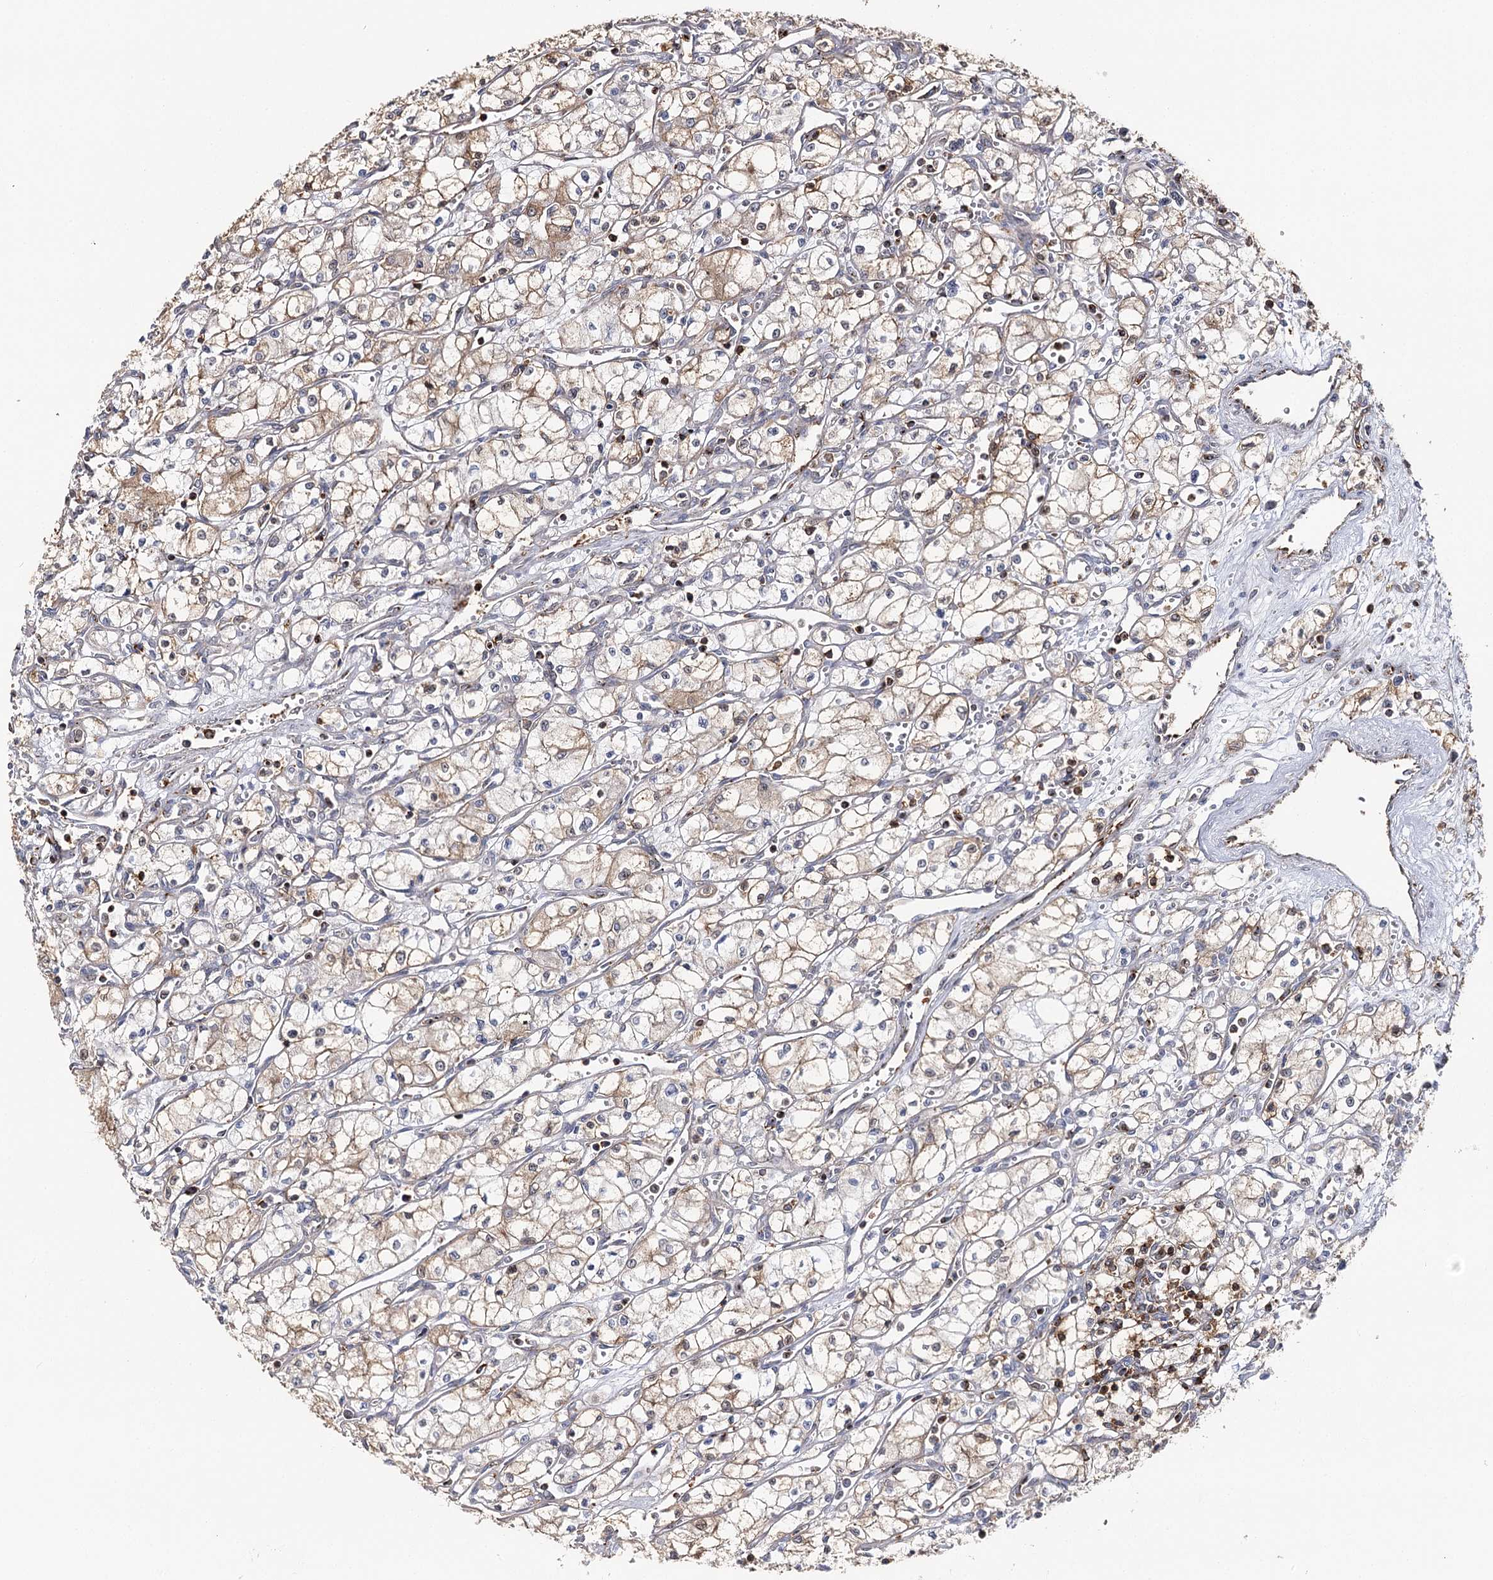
{"staining": {"intensity": "weak", "quantity": "25%-75%", "location": "cytoplasmic/membranous"}, "tissue": "renal cancer", "cell_type": "Tumor cells", "image_type": "cancer", "snomed": [{"axis": "morphology", "description": "Adenocarcinoma, NOS"}, {"axis": "topography", "description": "Kidney"}], "caption": "Human renal cancer stained with a brown dye reveals weak cytoplasmic/membranous positive staining in about 25%-75% of tumor cells.", "gene": "SEC24B", "patient": {"sex": "male", "age": 59}}